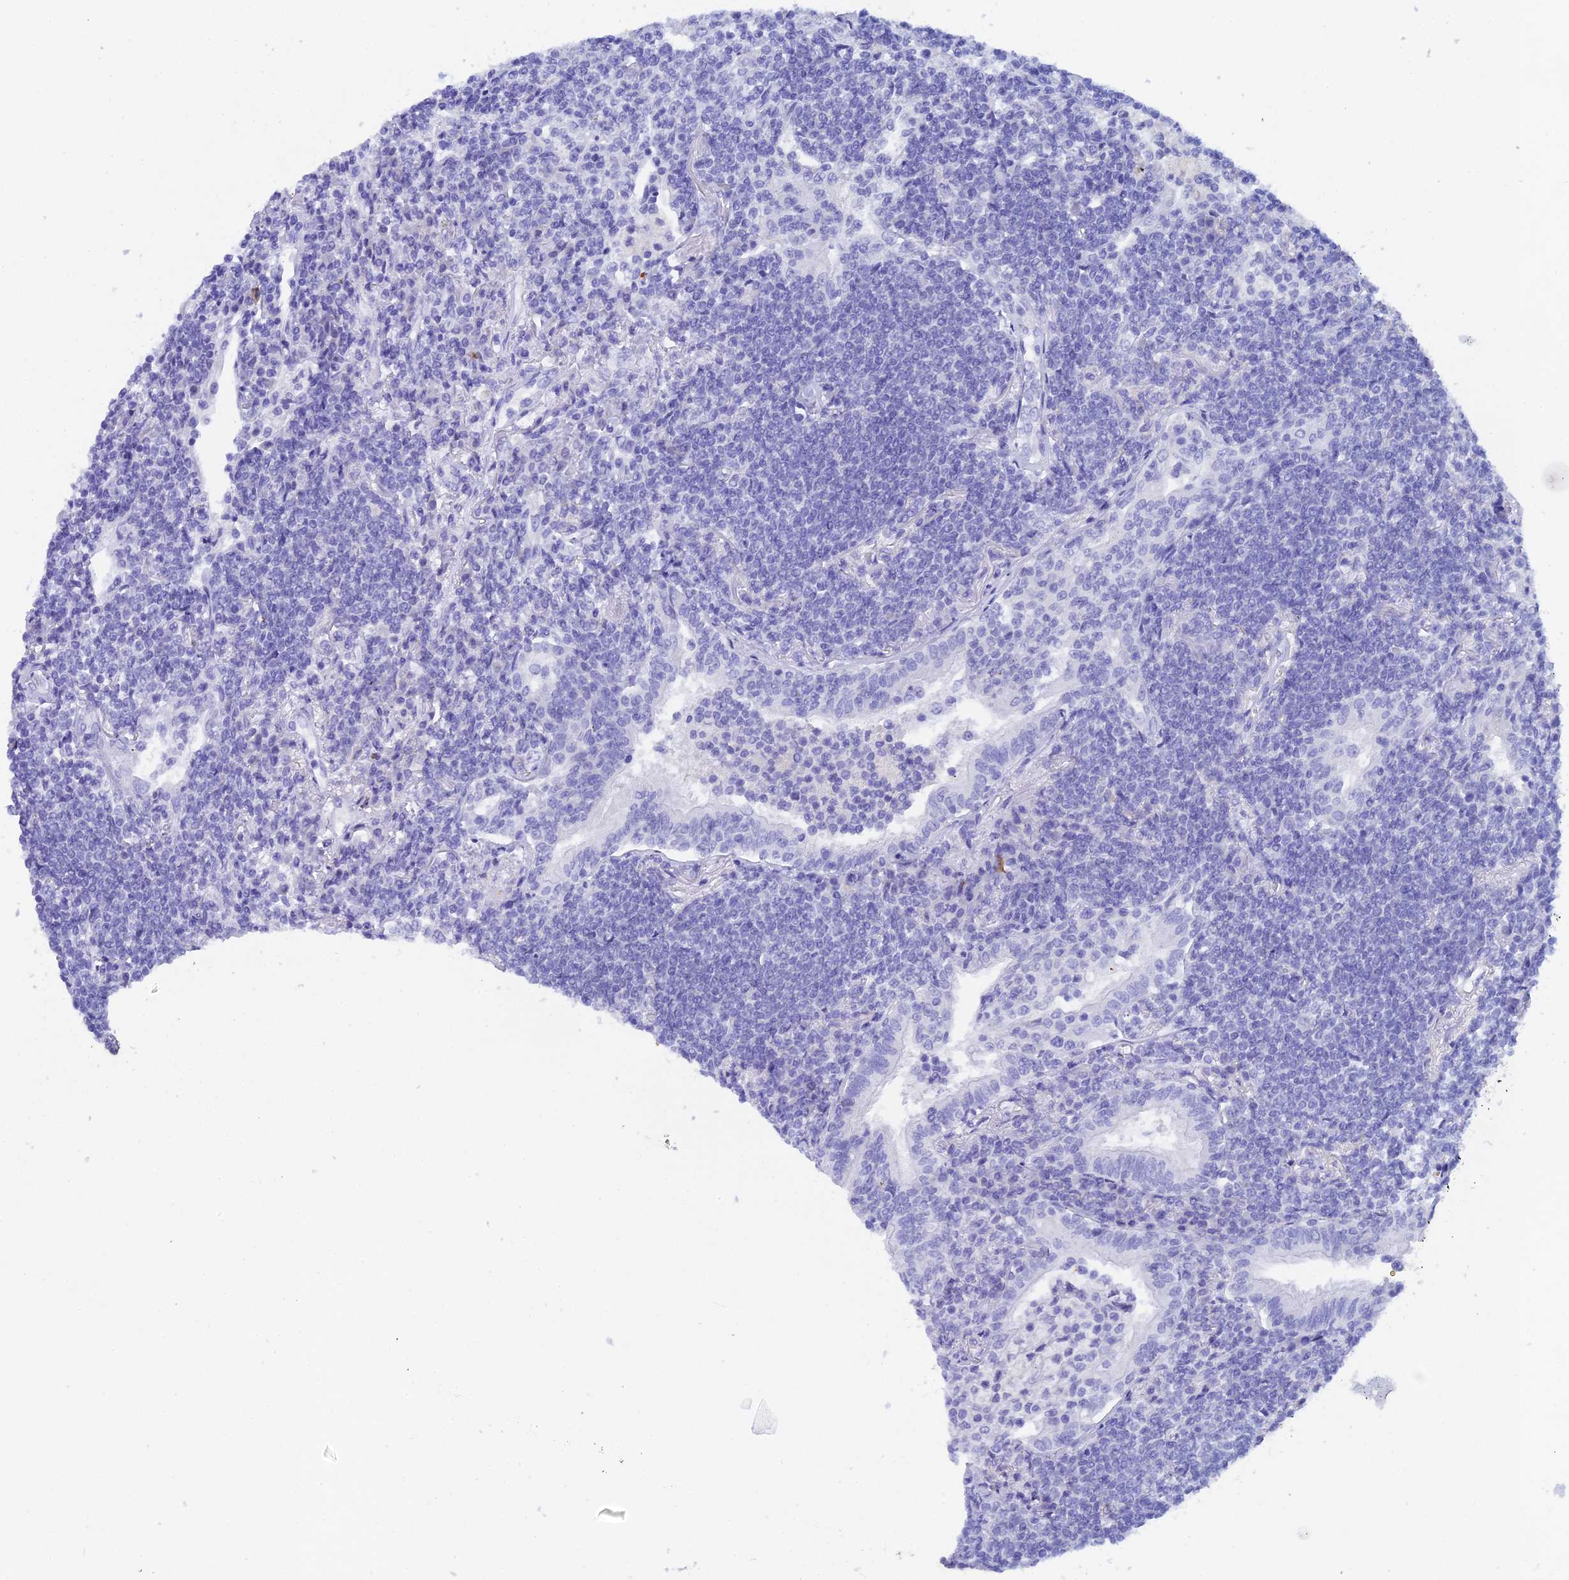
{"staining": {"intensity": "negative", "quantity": "none", "location": "none"}, "tissue": "lymphoma", "cell_type": "Tumor cells", "image_type": "cancer", "snomed": [{"axis": "morphology", "description": "Malignant lymphoma, non-Hodgkin's type, Low grade"}, {"axis": "topography", "description": "Lung"}], "caption": "Low-grade malignant lymphoma, non-Hodgkin's type was stained to show a protein in brown. There is no significant expression in tumor cells.", "gene": "REG1A", "patient": {"sex": "female", "age": 71}}